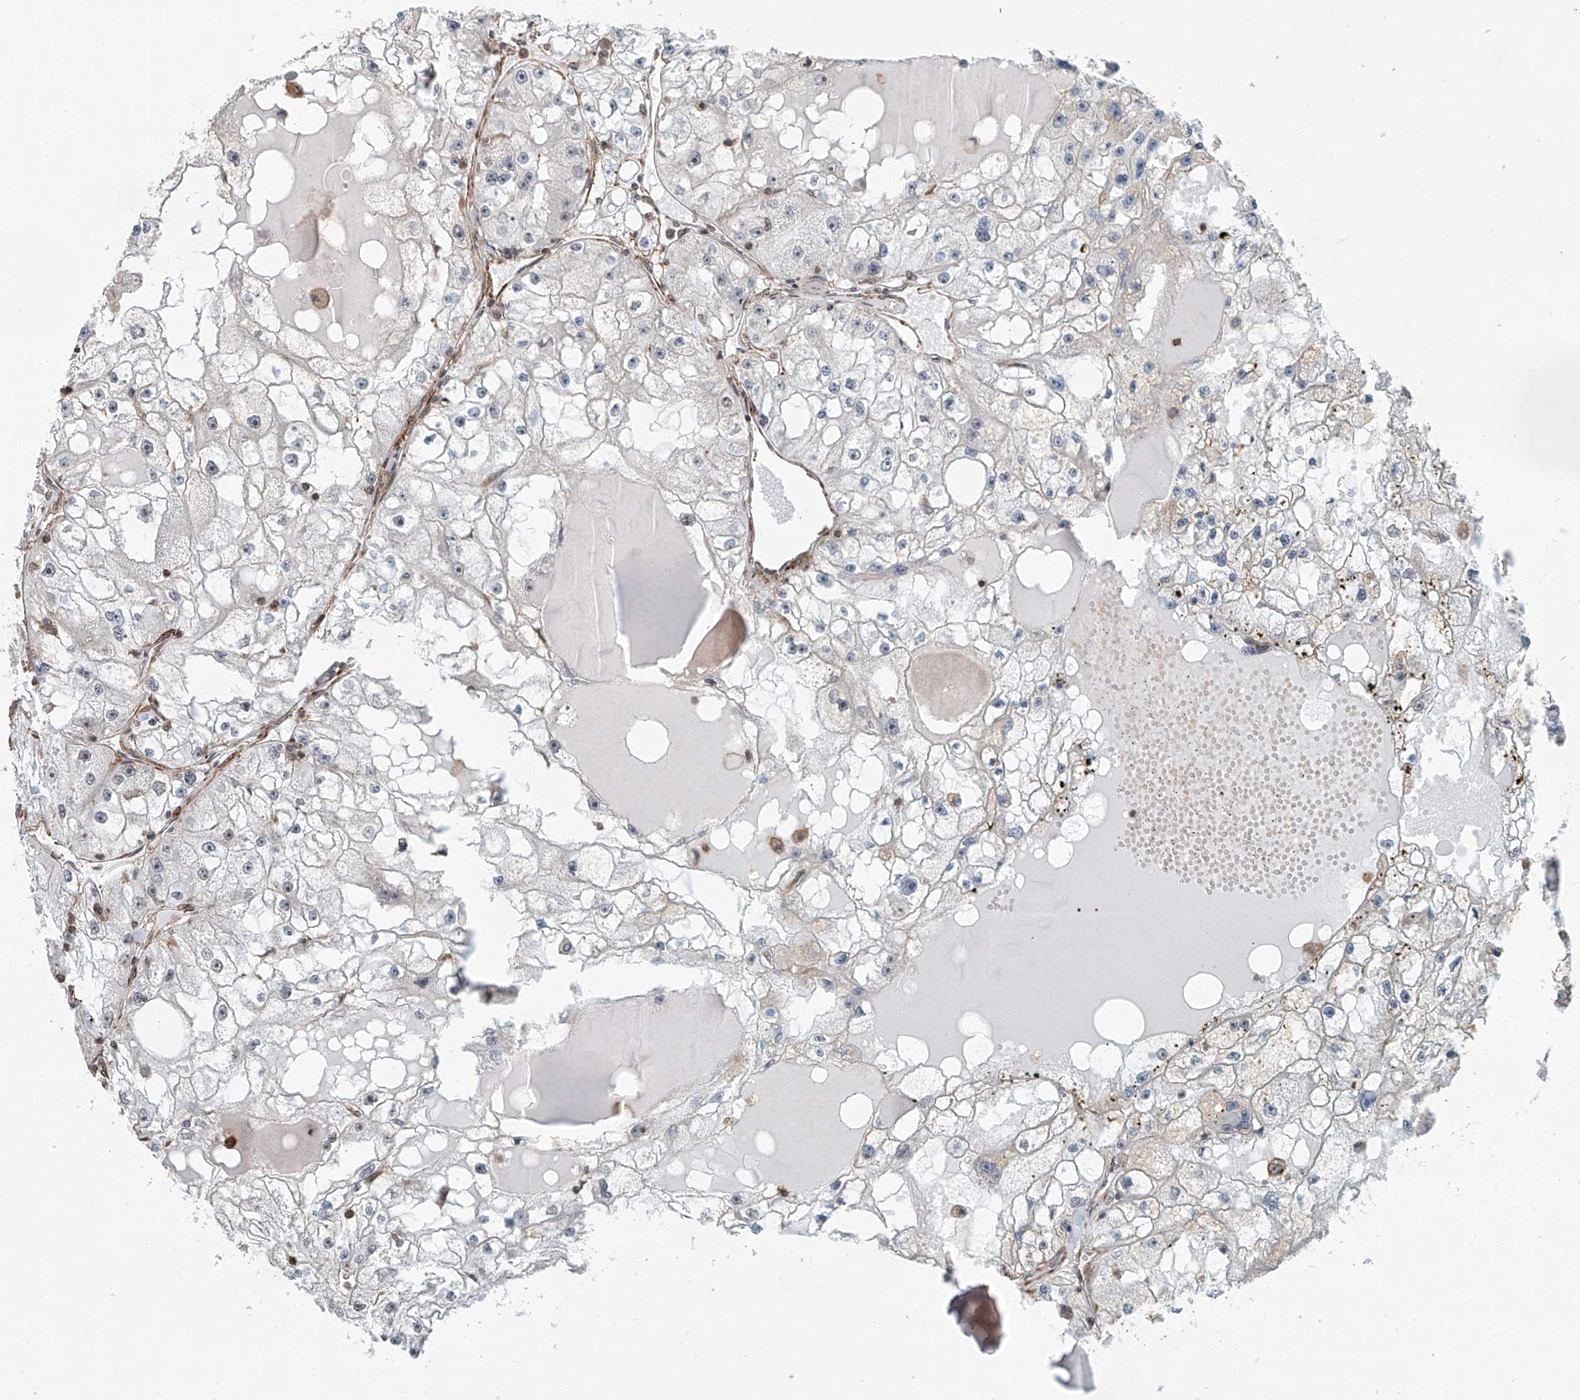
{"staining": {"intensity": "negative", "quantity": "none", "location": "none"}, "tissue": "renal cancer", "cell_type": "Tumor cells", "image_type": "cancer", "snomed": [{"axis": "morphology", "description": "Adenocarcinoma, NOS"}, {"axis": "topography", "description": "Kidney"}], "caption": "A histopathology image of renal cancer stained for a protein exhibits no brown staining in tumor cells. (DAB (3,3'-diaminobenzidine) IHC with hematoxylin counter stain).", "gene": "SDE2", "patient": {"sex": "male", "age": 56}}